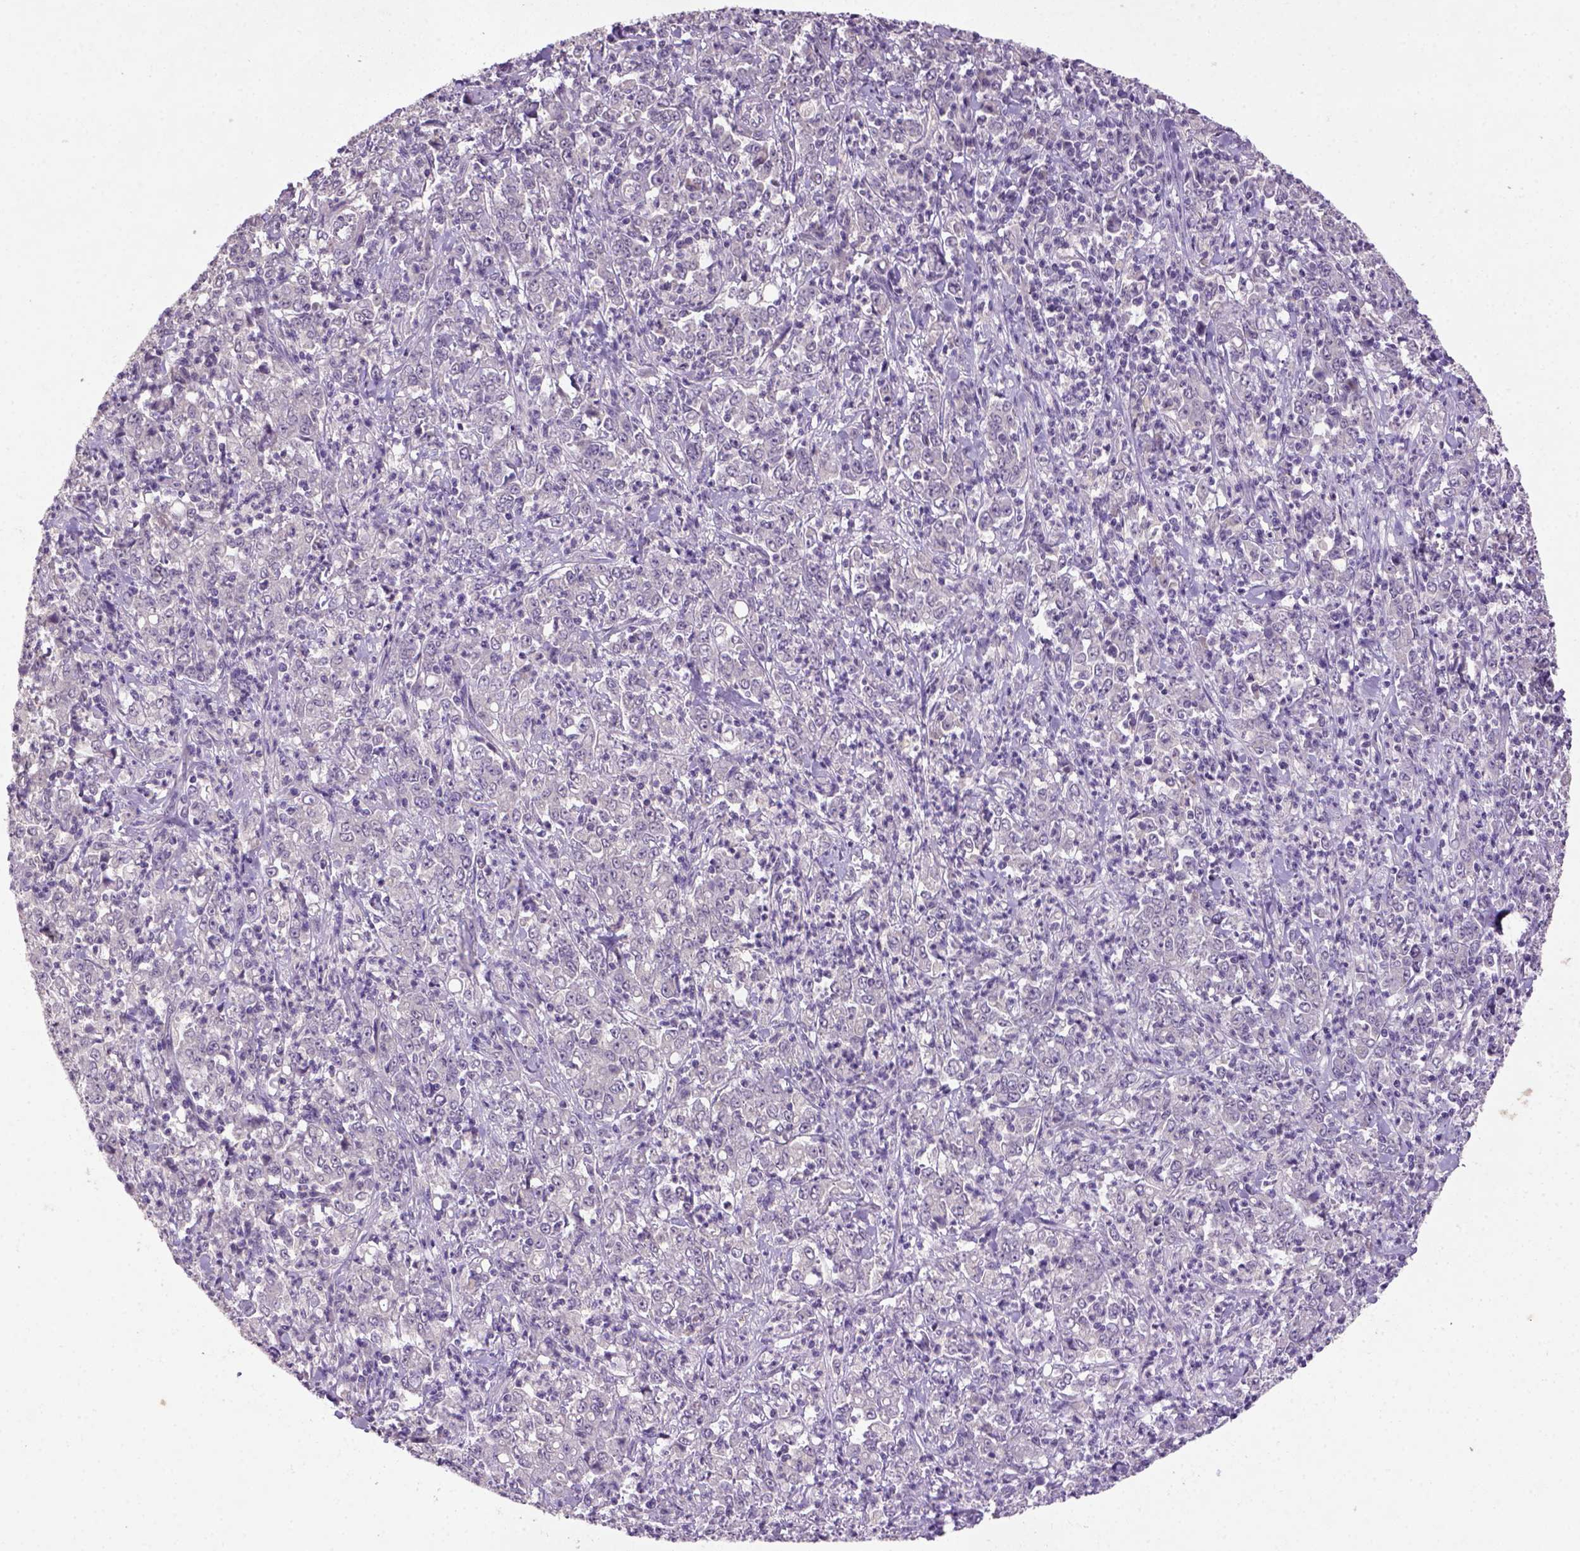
{"staining": {"intensity": "negative", "quantity": "none", "location": "none"}, "tissue": "stomach cancer", "cell_type": "Tumor cells", "image_type": "cancer", "snomed": [{"axis": "morphology", "description": "Adenocarcinoma, NOS"}, {"axis": "topography", "description": "Stomach, lower"}], "caption": "A high-resolution histopathology image shows IHC staining of stomach cancer (adenocarcinoma), which demonstrates no significant expression in tumor cells.", "gene": "NLGN2", "patient": {"sex": "female", "age": 71}}